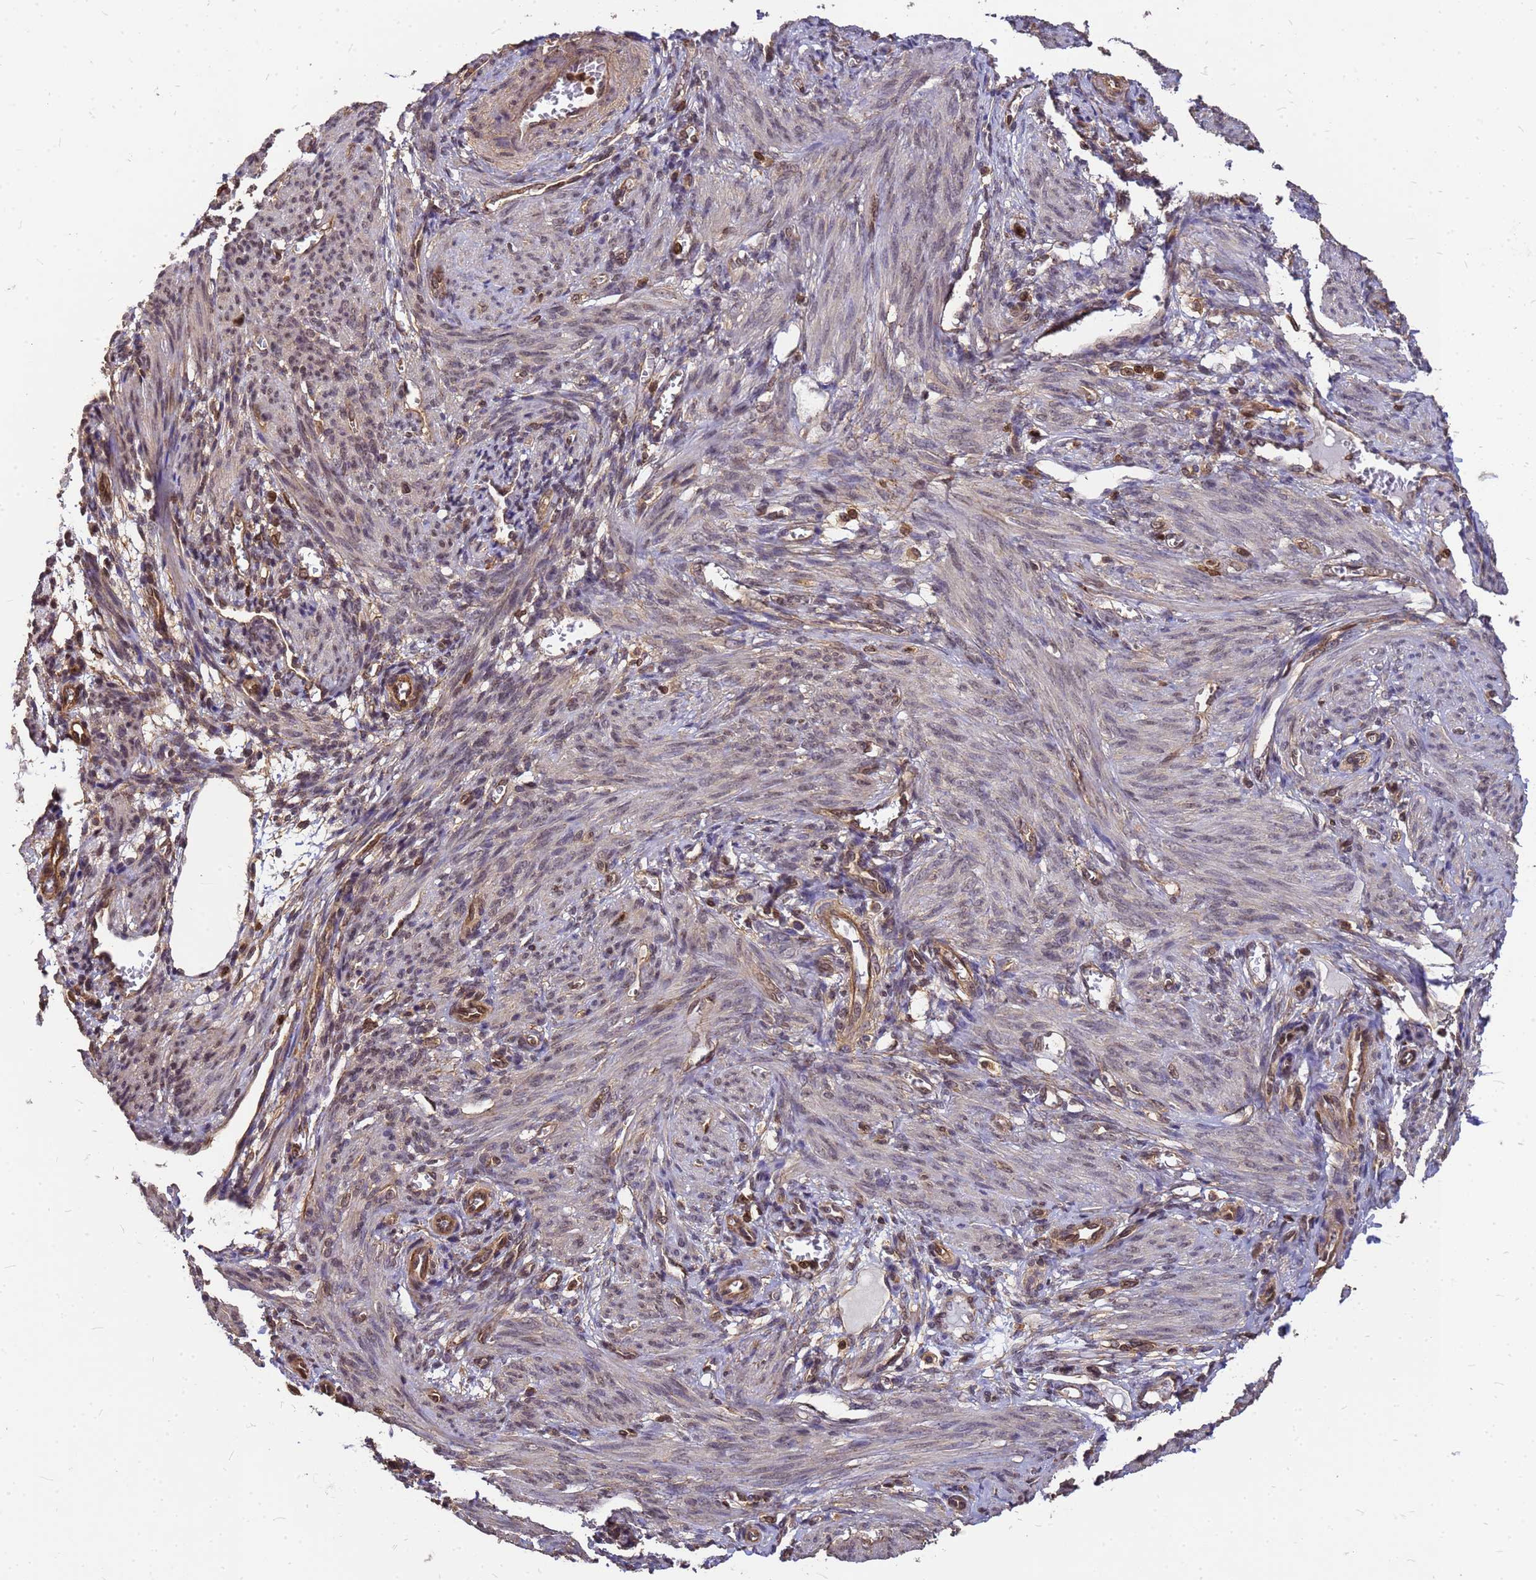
{"staining": {"intensity": "moderate", "quantity": "25%-75%", "location": "cytoplasmic/membranous,nuclear"}, "tissue": "smooth muscle", "cell_type": "Smooth muscle cells", "image_type": "normal", "snomed": [{"axis": "morphology", "description": "Normal tissue, NOS"}, {"axis": "topography", "description": "Smooth muscle"}], "caption": "A histopathology image of smooth muscle stained for a protein reveals moderate cytoplasmic/membranous,nuclear brown staining in smooth muscle cells.", "gene": "C1orf35", "patient": {"sex": "female", "age": 39}}